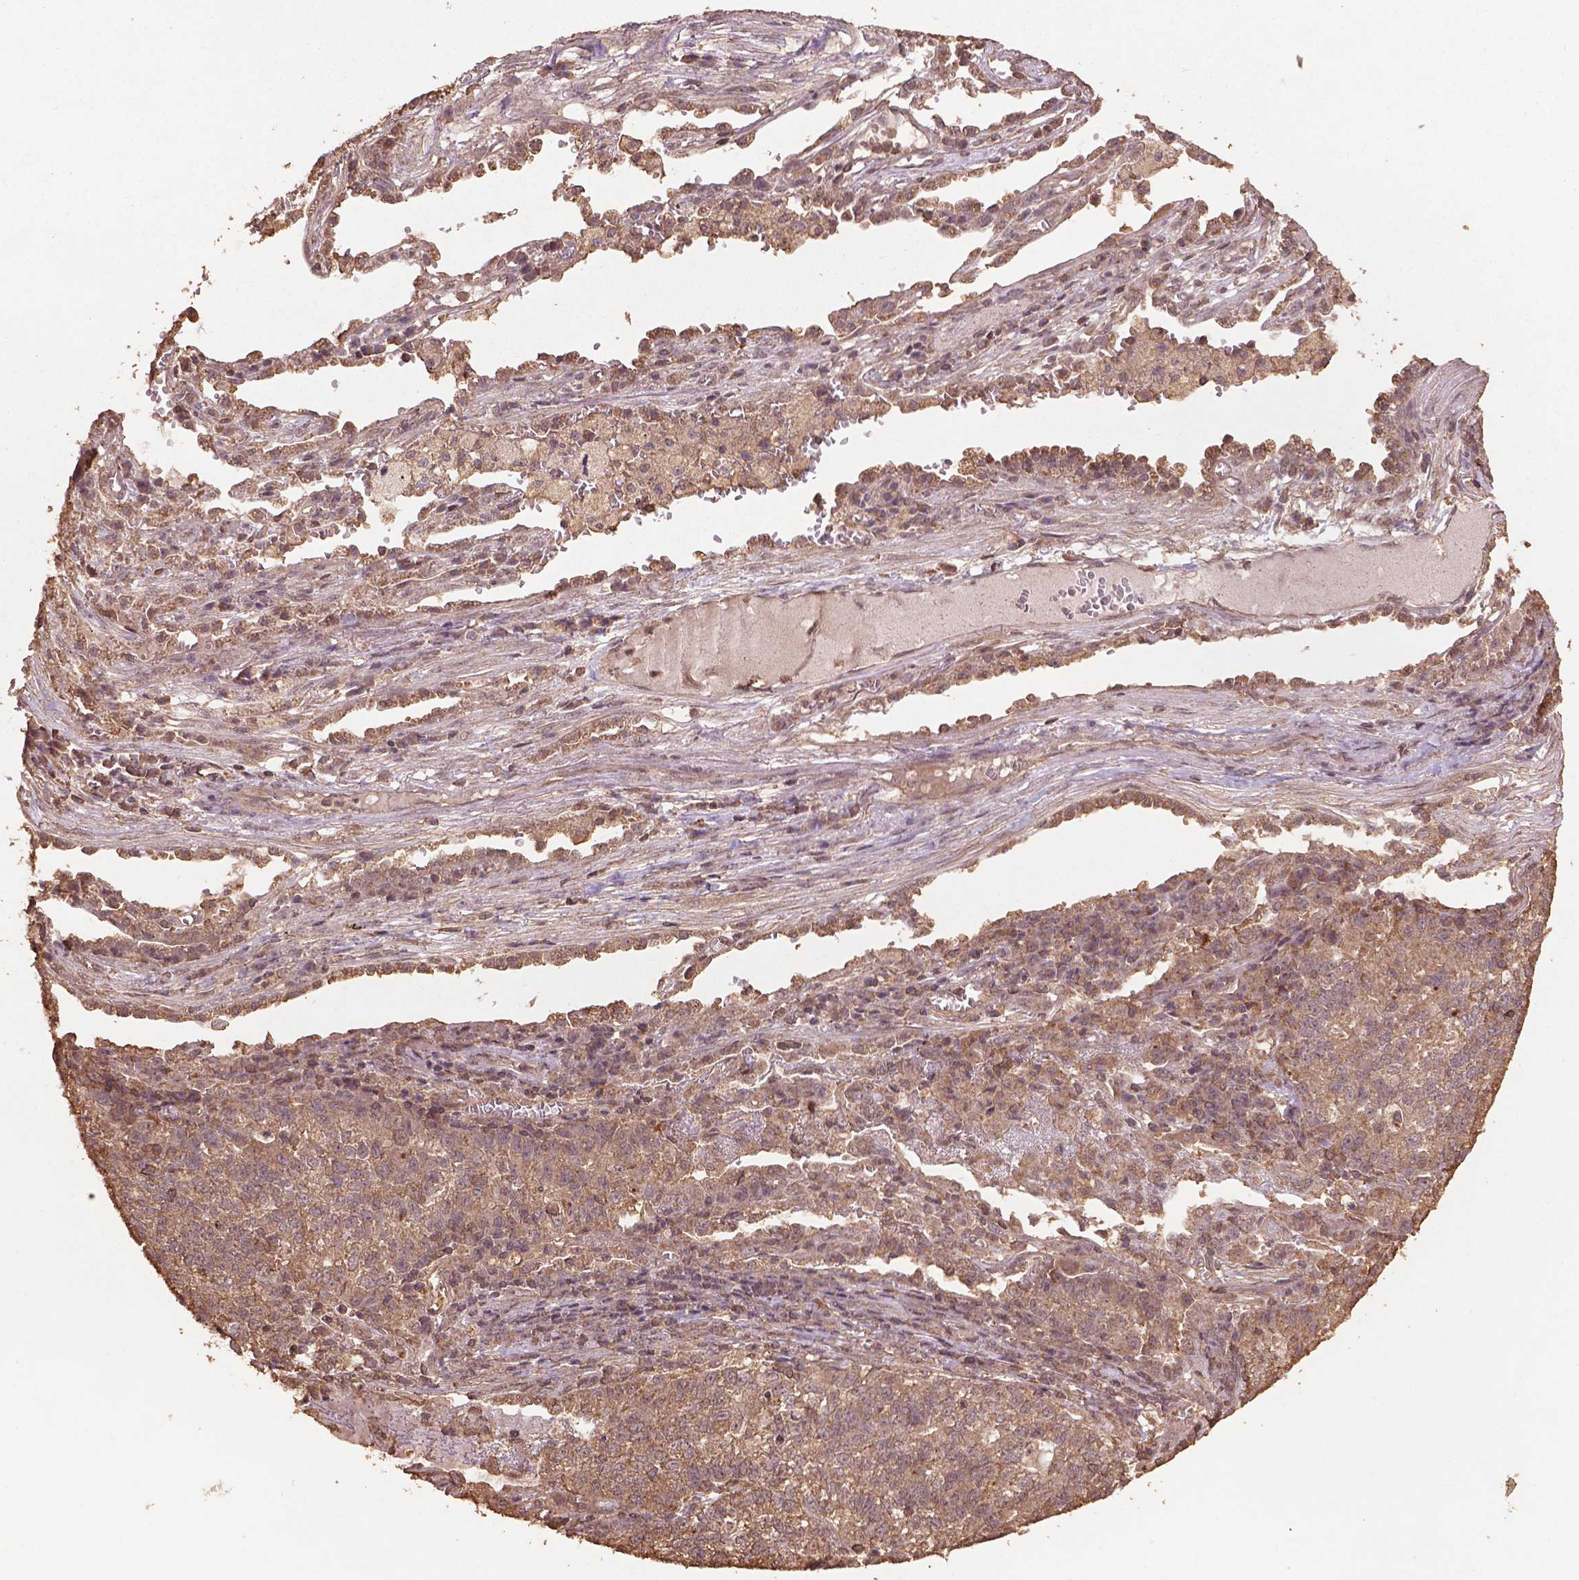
{"staining": {"intensity": "weak", "quantity": ">75%", "location": "cytoplasmic/membranous"}, "tissue": "lung cancer", "cell_type": "Tumor cells", "image_type": "cancer", "snomed": [{"axis": "morphology", "description": "Adenocarcinoma, NOS"}, {"axis": "topography", "description": "Lung"}], "caption": "DAB immunohistochemical staining of human lung cancer reveals weak cytoplasmic/membranous protein staining in approximately >75% of tumor cells.", "gene": "BABAM1", "patient": {"sex": "male", "age": 57}}